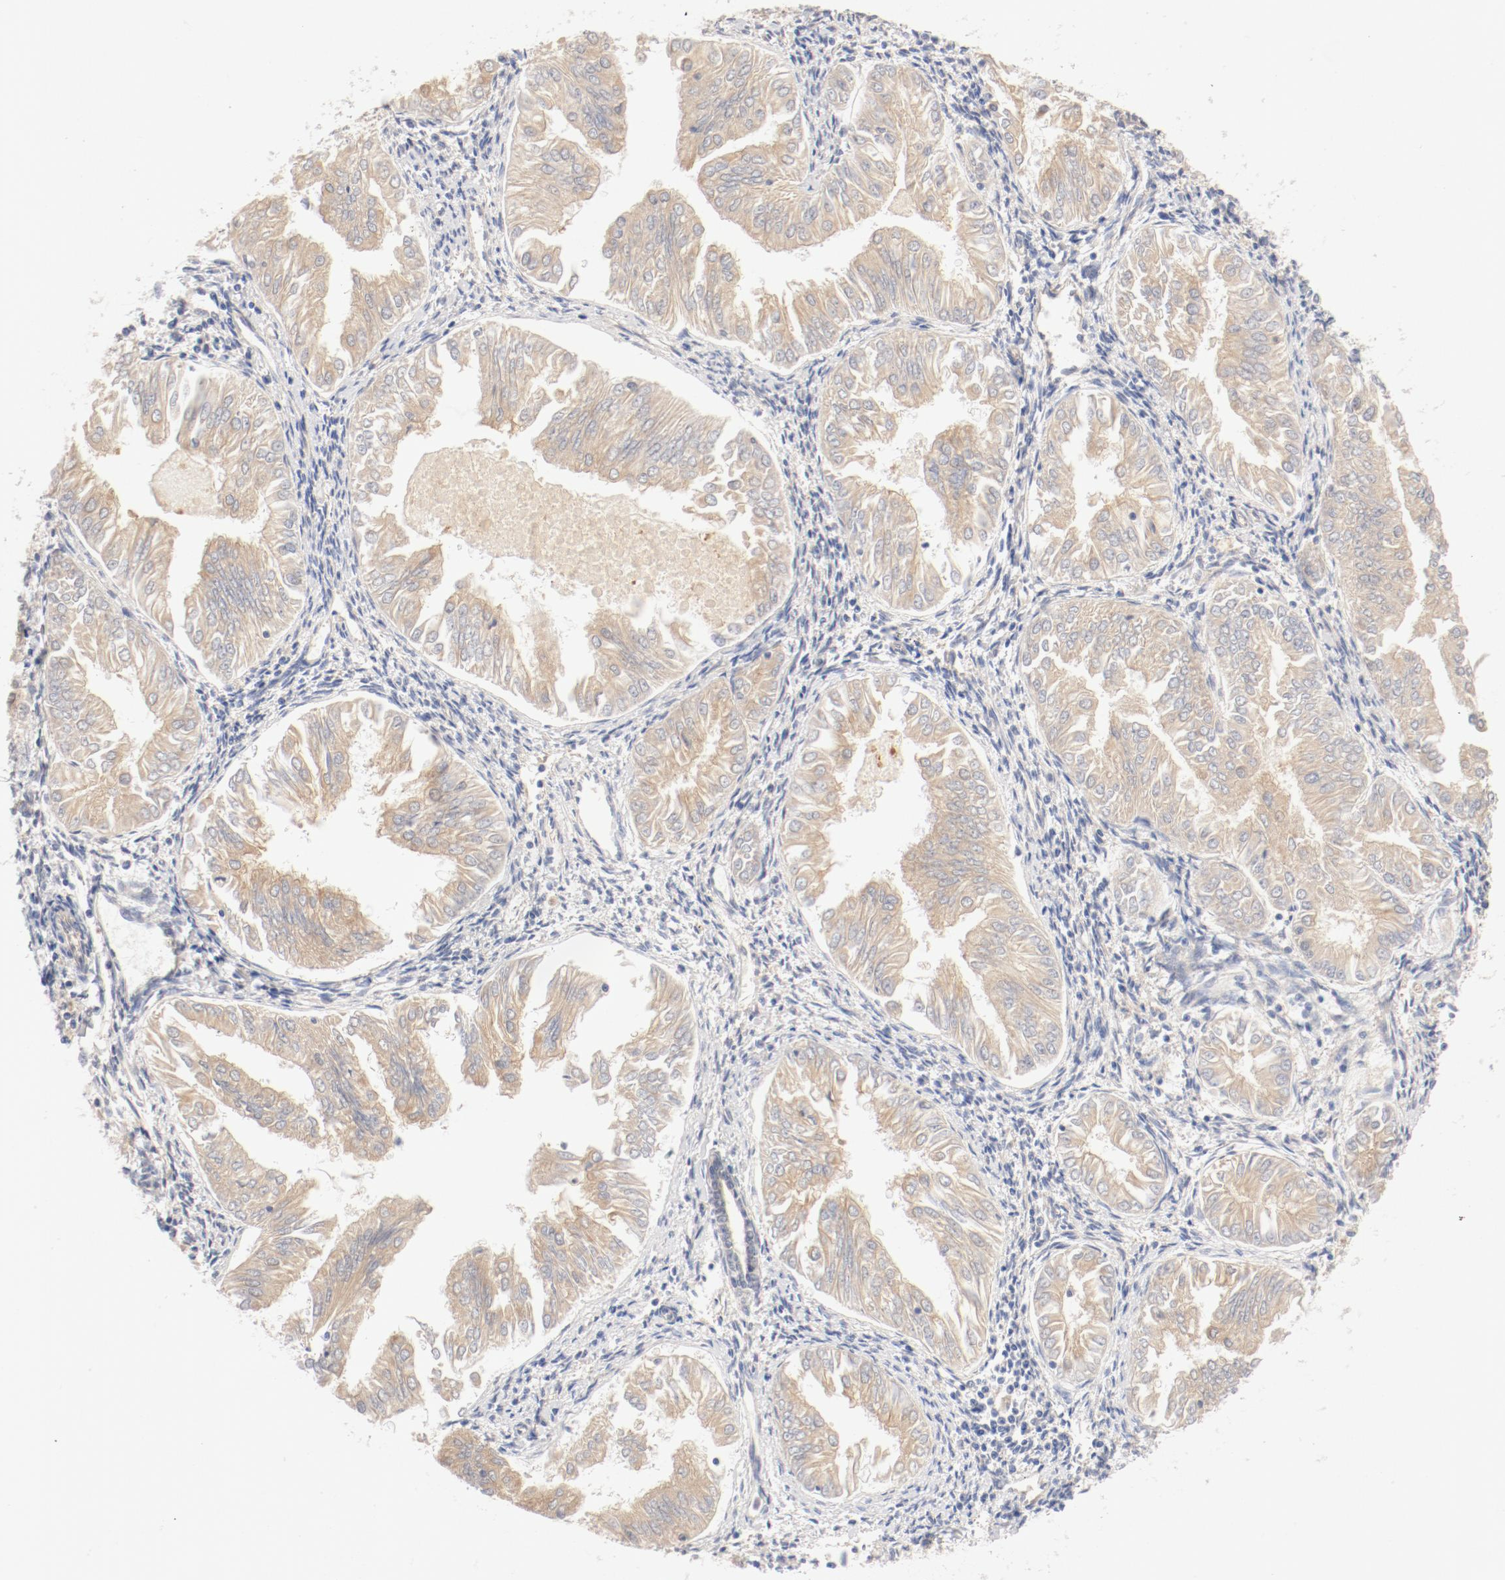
{"staining": {"intensity": "weak", "quantity": "25%-75%", "location": "cytoplasmic/membranous"}, "tissue": "endometrial cancer", "cell_type": "Tumor cells", "image_type": "cancer", "snomed": [{"axis": "morphology", "description": "Adenocarcinoma, NOS"}, {"axis": "topography", "description": "Endometrium"}], "caption": "Protein expression analysis of human endometrial cancer reveals weak cytoplasmic/membranous staining in approximately 25%-75% of tumor cells.", "gene": "DYNC1H1", "patient": {"sex": "female", "age": 53}}